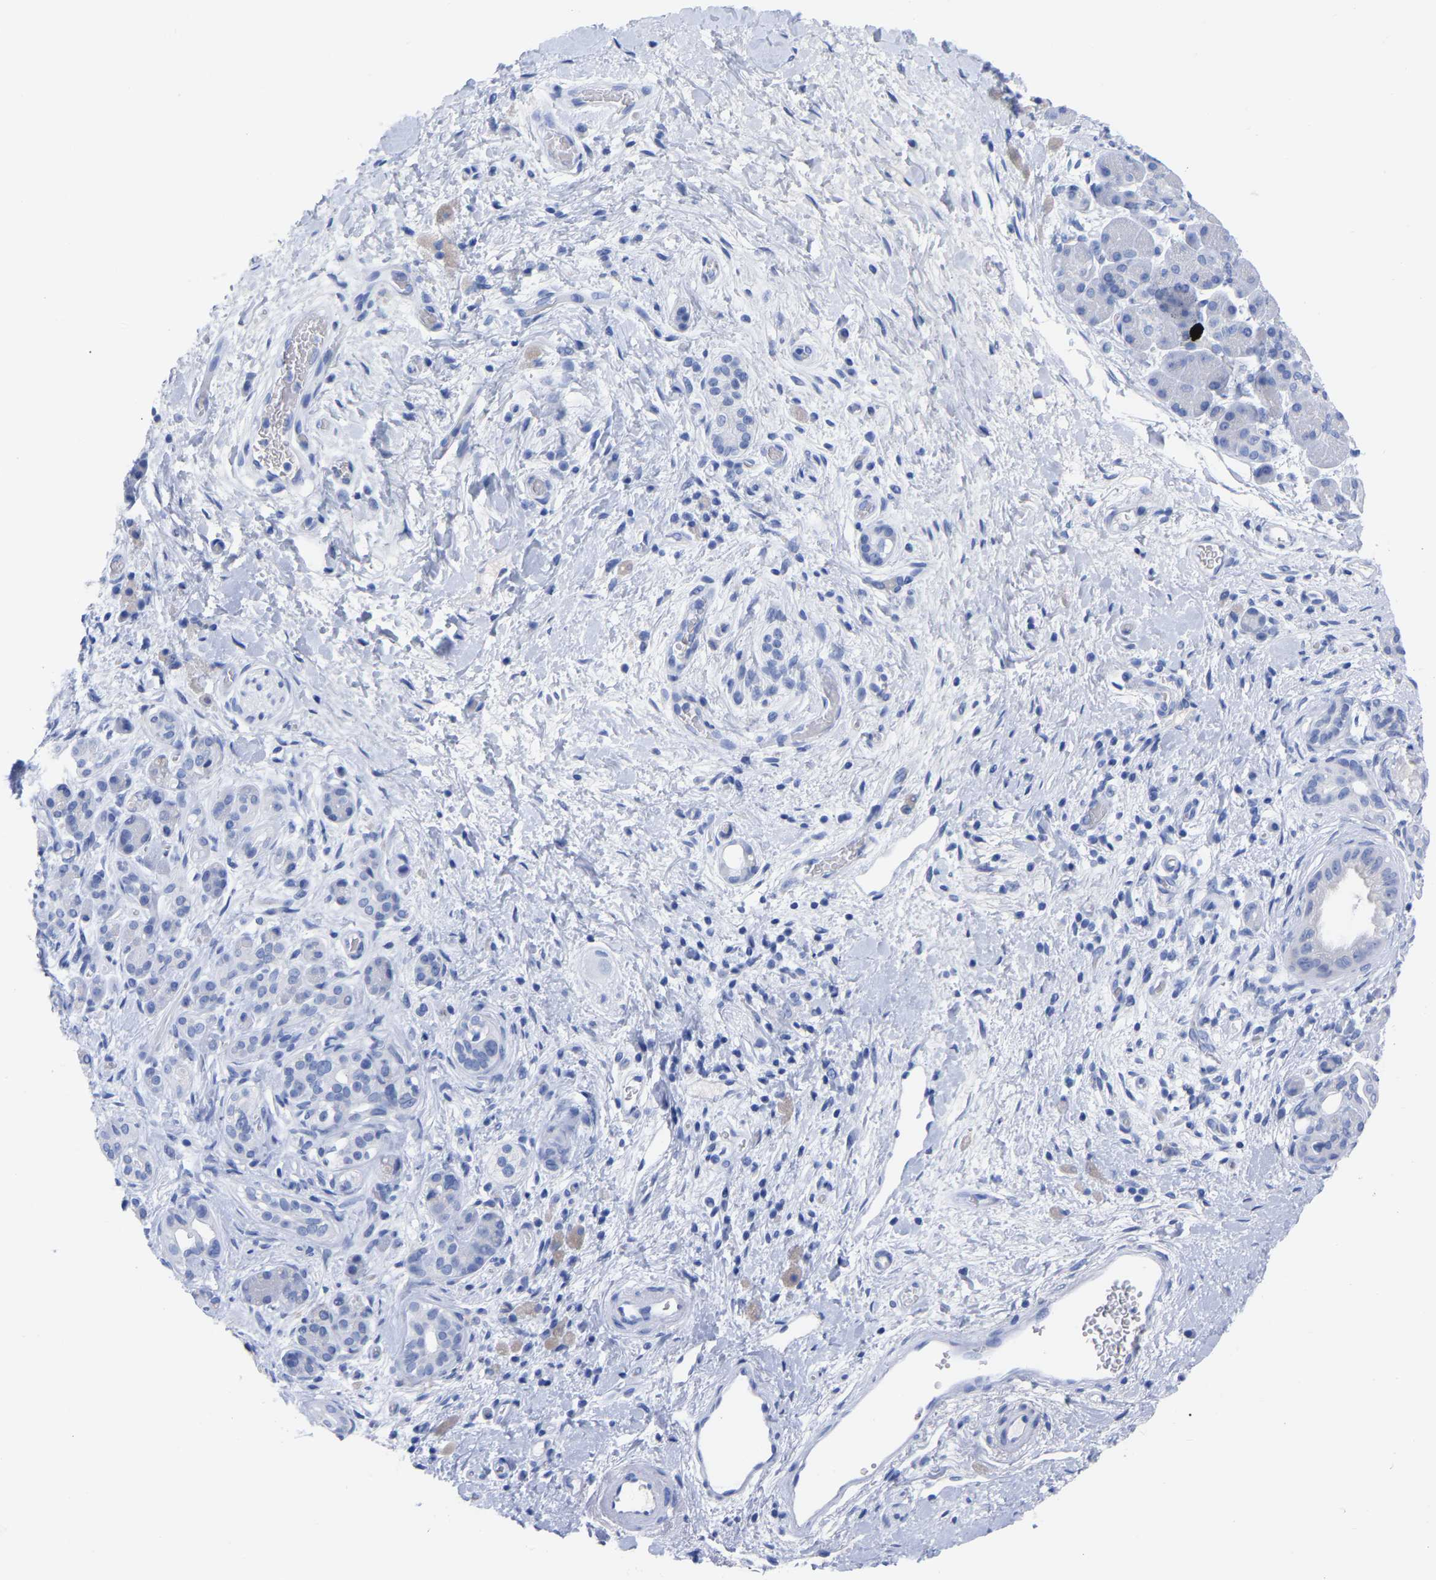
{"staining": {"intensity": "negative", "quantity": "none", "location": "none"}, "tissue": "pancreatic cancer", "cell_type": "Tumor cells", "image_type": "cancer", "snomed": [{"axis": "morphology", "description": "Adenocarcinoma, NOS"}, {"axis": "topography", "description": "Pancreas"}], "caption": "Immunohistochemistry image of human pancreatic cancer stained for a protein (brown), which reveals no staining in tumor cells. (DAB (3,3'-diaminobenzidine) IHC visualized using brightfield microscopy, high magnification).", "gene": "HAPLN1", "patient": {"sex": "male", "age": 55}}